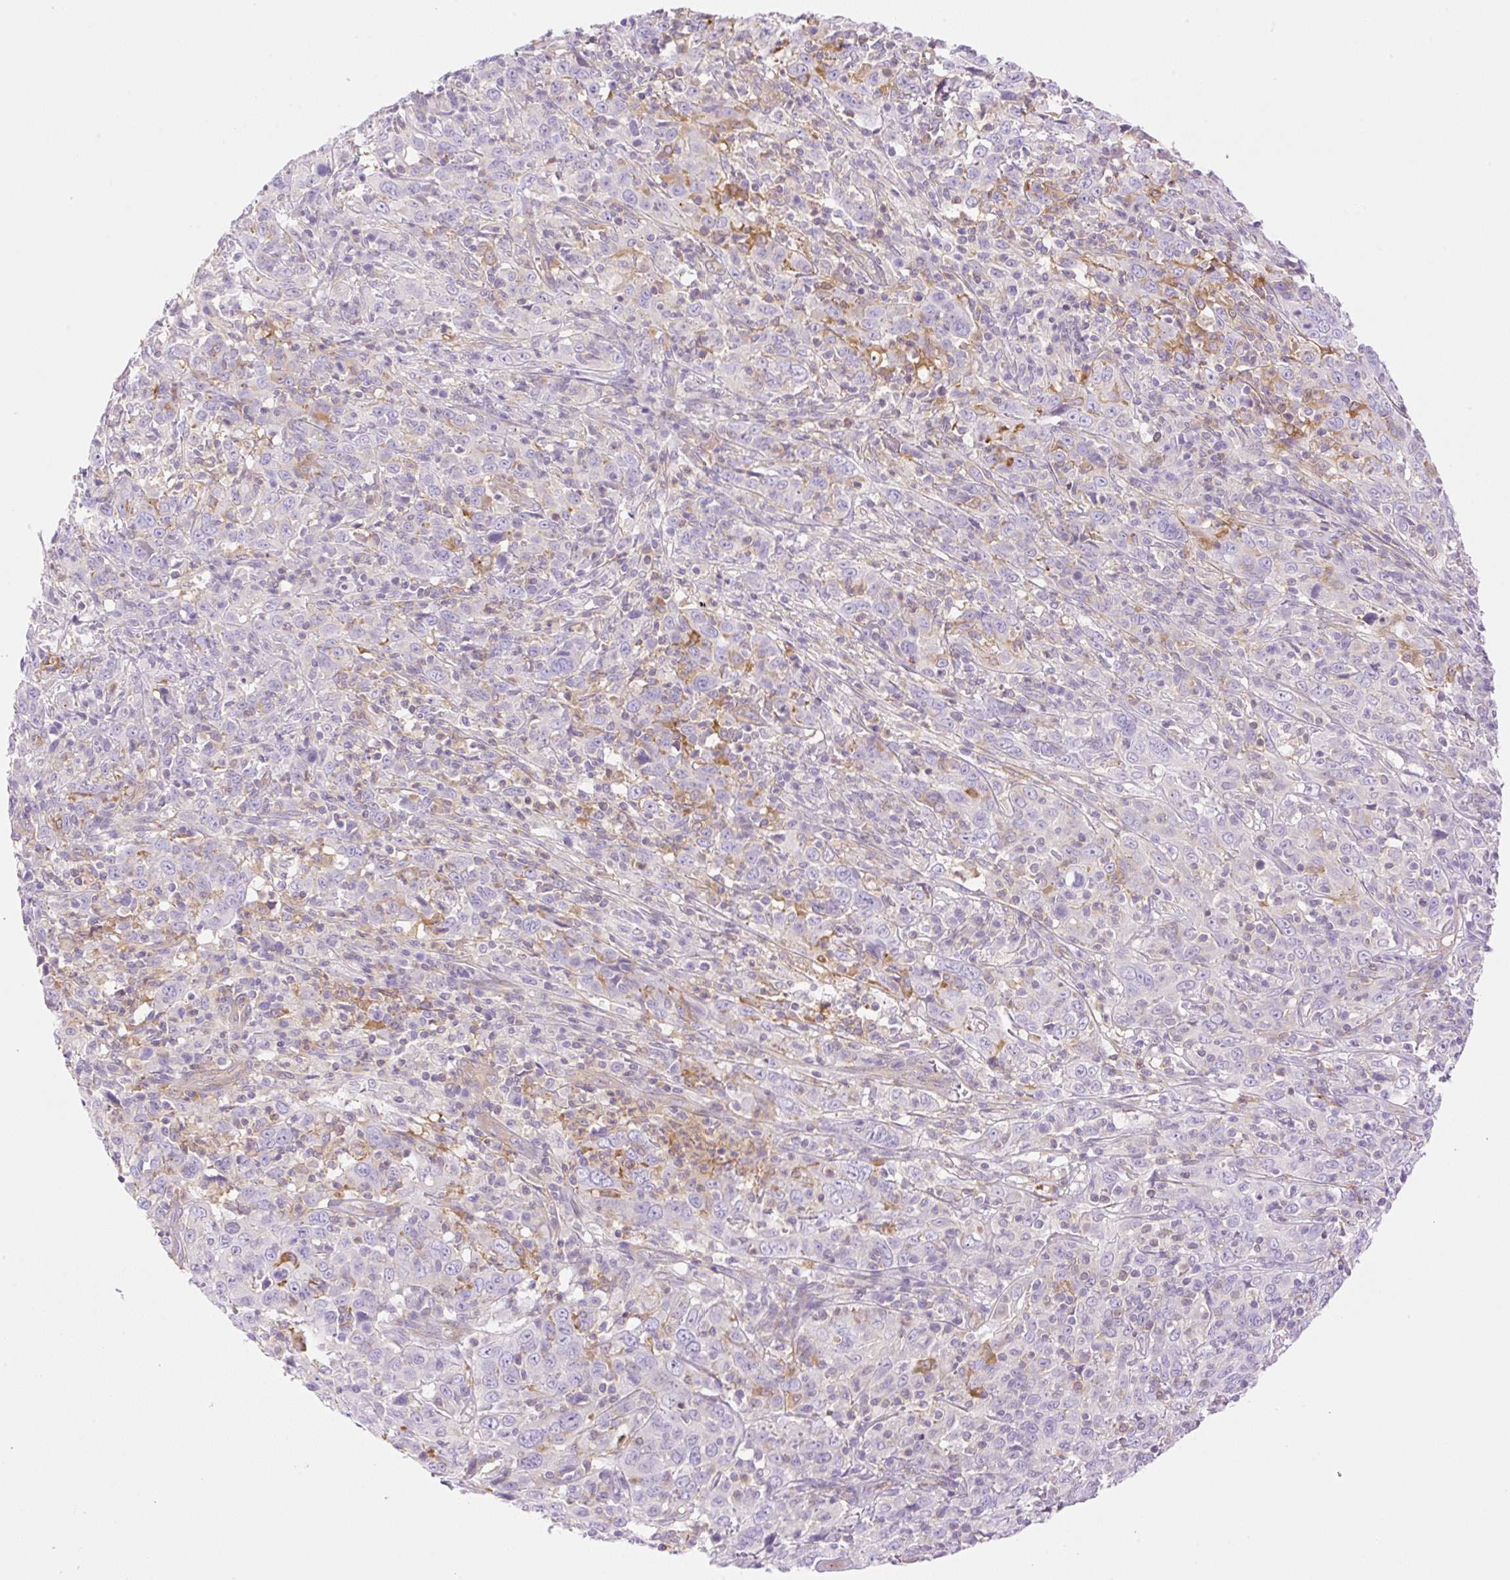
{"staining": {"intensity": "negative", "quantity": "none", "location": "none"}, "tissue": "cervical cancer", "cell_type": "Tumor cells", "image_type": "cancer", "snomed": [{"axis": "morphology", "description": "Squamous cell carcinoma, NOS"}, {"axis": "topography", "description": "Cervix"}], "caption": "DAB immunohistochemical staining of cervical cancer (squamous cell carcinoma) reveals no significant expression in tumor cells.", "gene": "EHD3", "patient": {"sex": "female", "age": 46}}